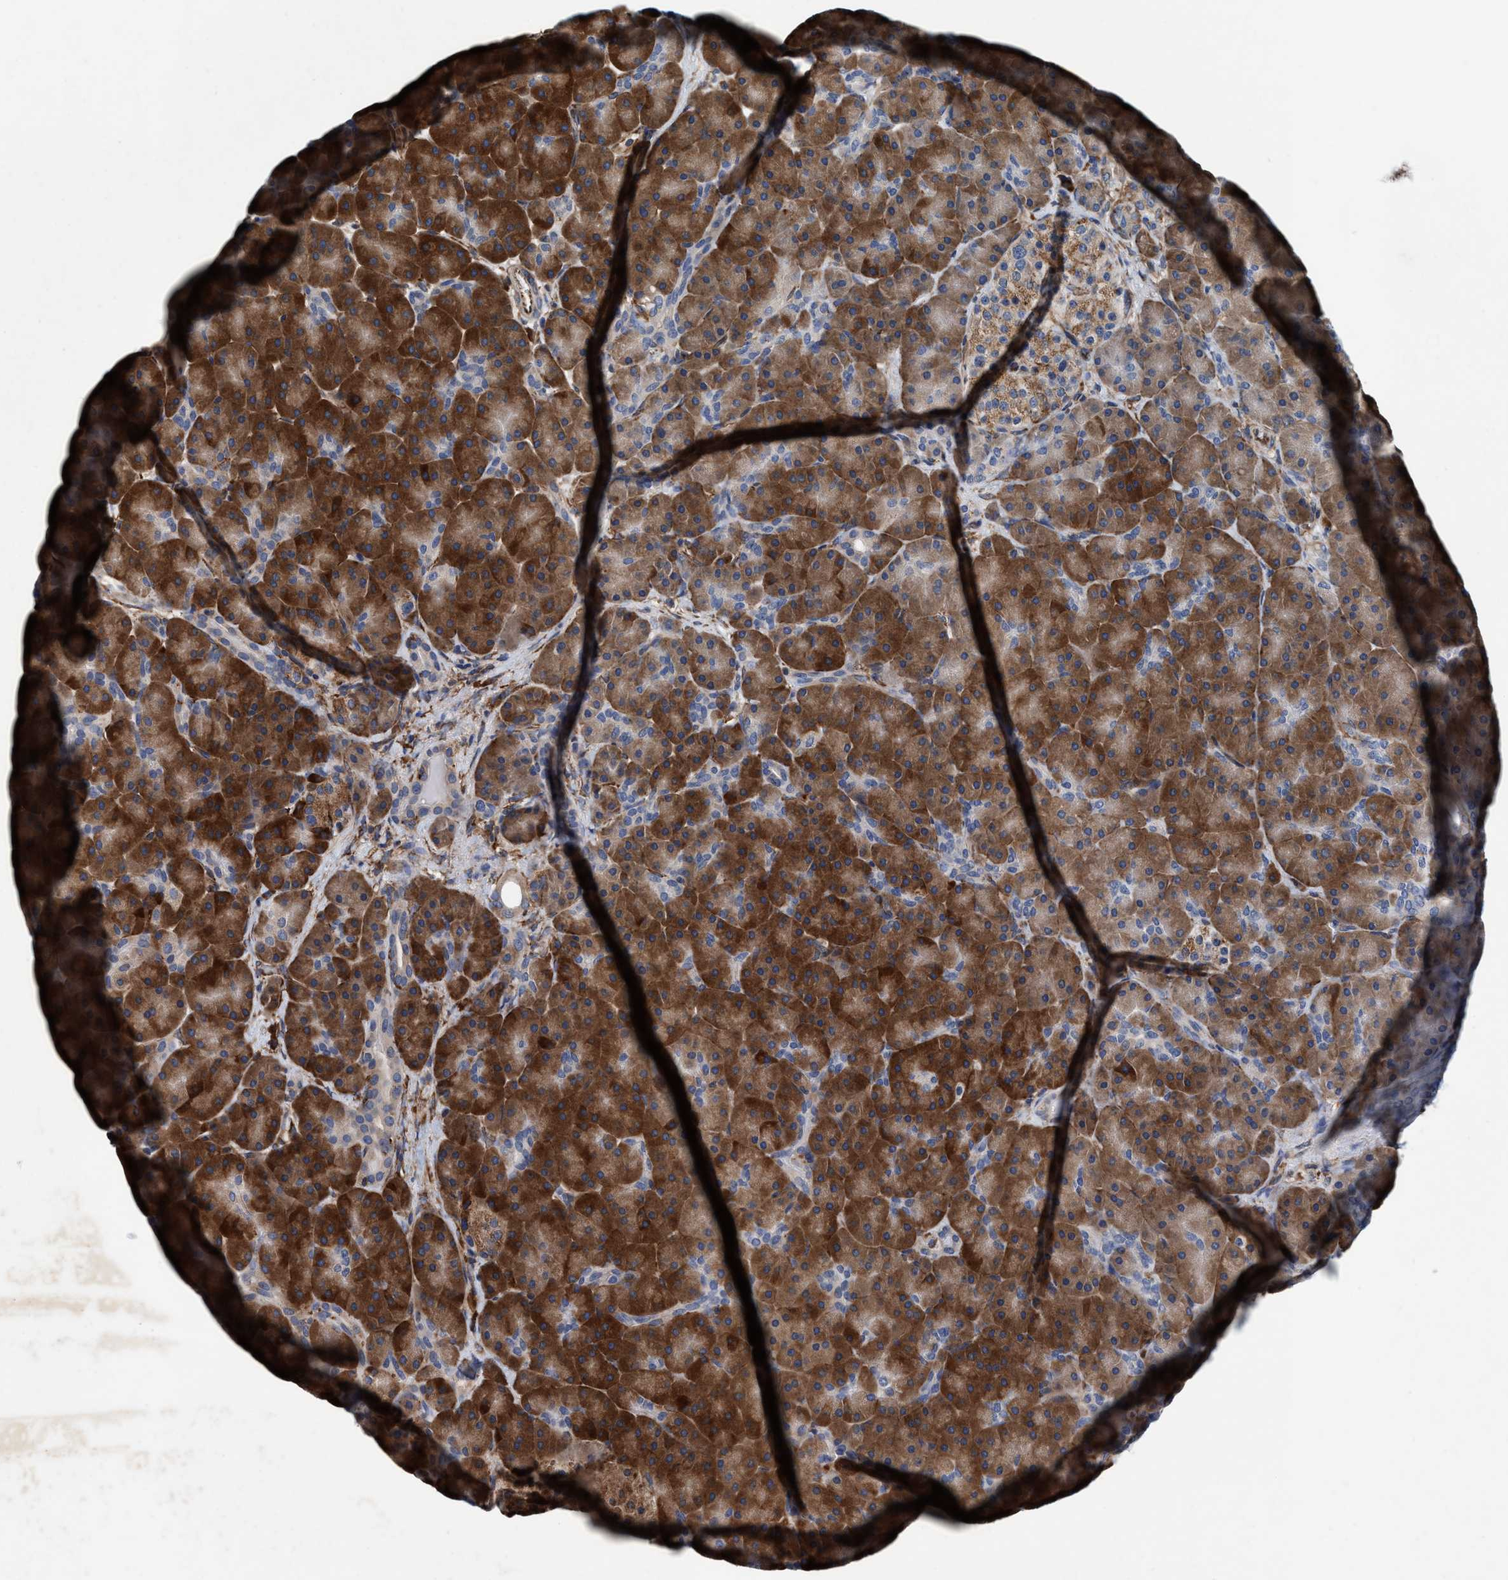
{"staining": {"intensity": "moderate", "quantity": ">75%", "location": "cytoplasmic/membranous"}, "tissue": "pancreas", "cell_type": "Exocrine glandular cells", "image_type": "normal", "snomed": [{"axis": "morphology", "description": "Normal tissue, NOS"}, {"axis": "topography", "description": "Pancreas"}], "caption": "Exocrine glandular cells exhibit moderate cytoplasmic/membranous expression in approximately >75% of cells in benign pancreas. The staining was performed using DAB to visualize the protein expression in brown, while the nuclei were stained in blue with hematoxylin (Magnification: 20x).", "gene": "ENDOG", "patient": {"sex": "male", "age": 66}}